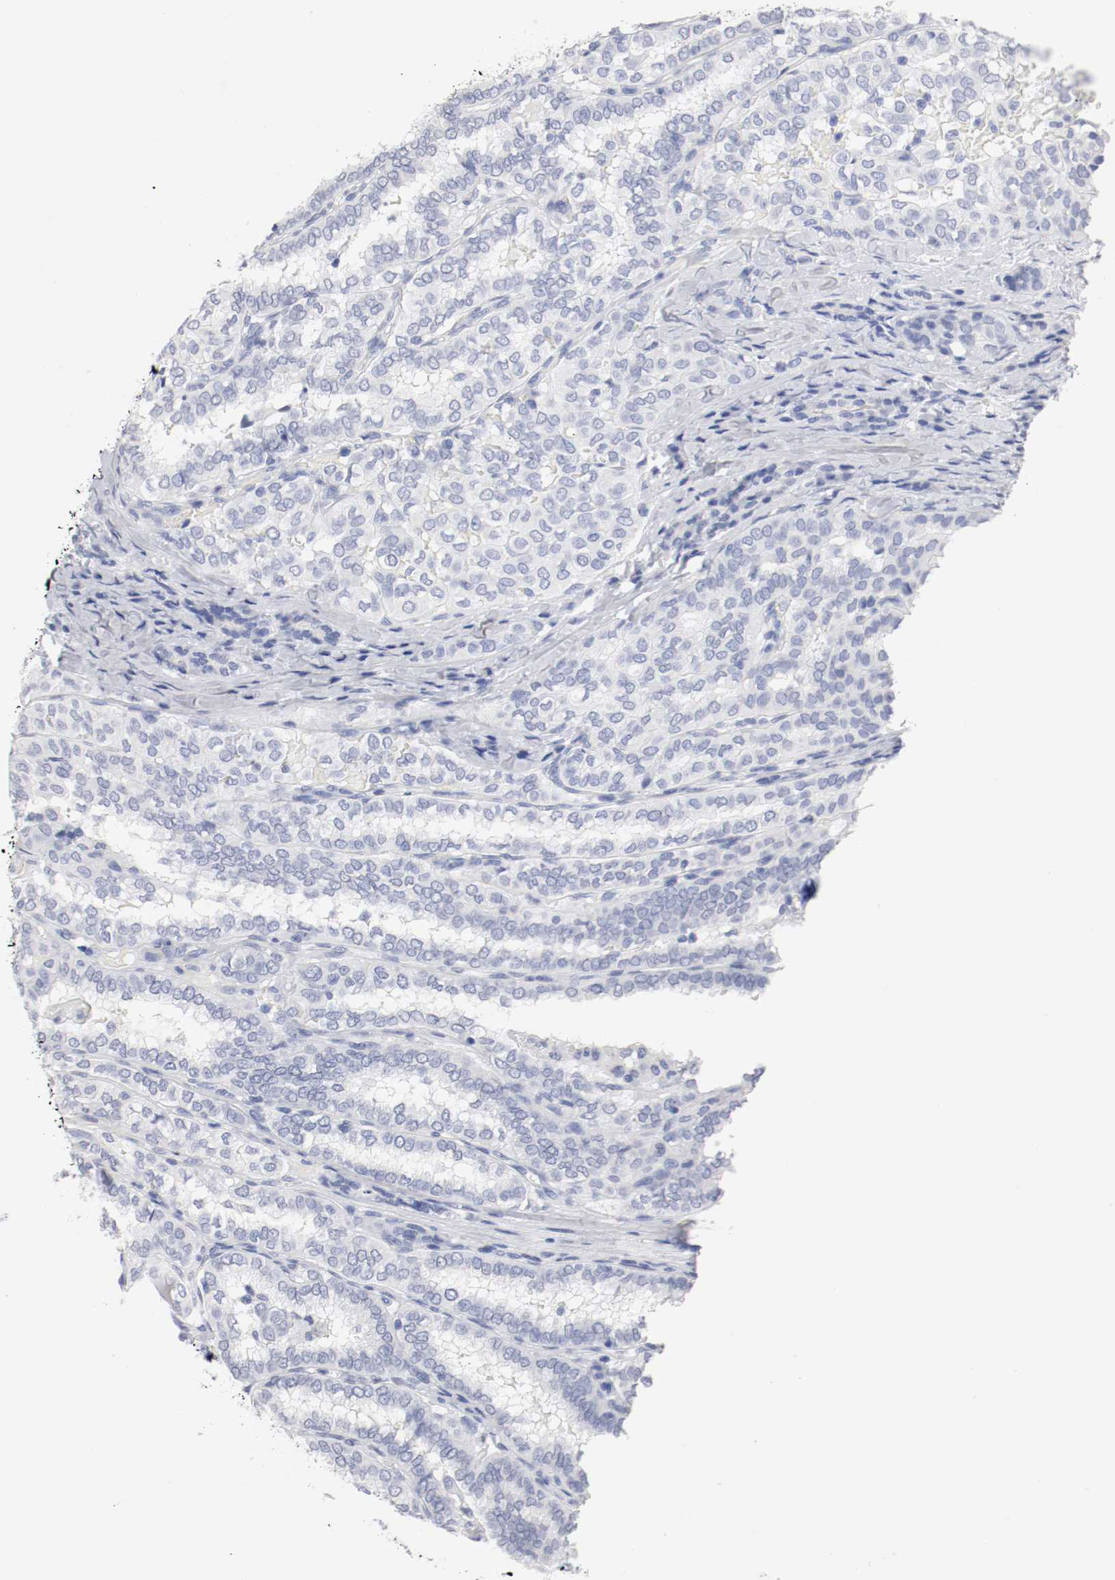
{"staining": {"intensity": "negative", "quantity": "none", "location": "none"}, "tissue": "thyroid cancer", "cell_type": "Tumor cells", "image_type": "cancer", "snomed": [{"axis": "morphology", "description": "Papillary adenocarcinoma, NOS"}, {"axis": "topography", "description": "Thyroid gland"}], "caption": "Tumor cells show no significant protein positivity in thyroid papillary adenocarcinoma.", "gene": "GAD1", "patient": {"sex": "female", "age": 30}}